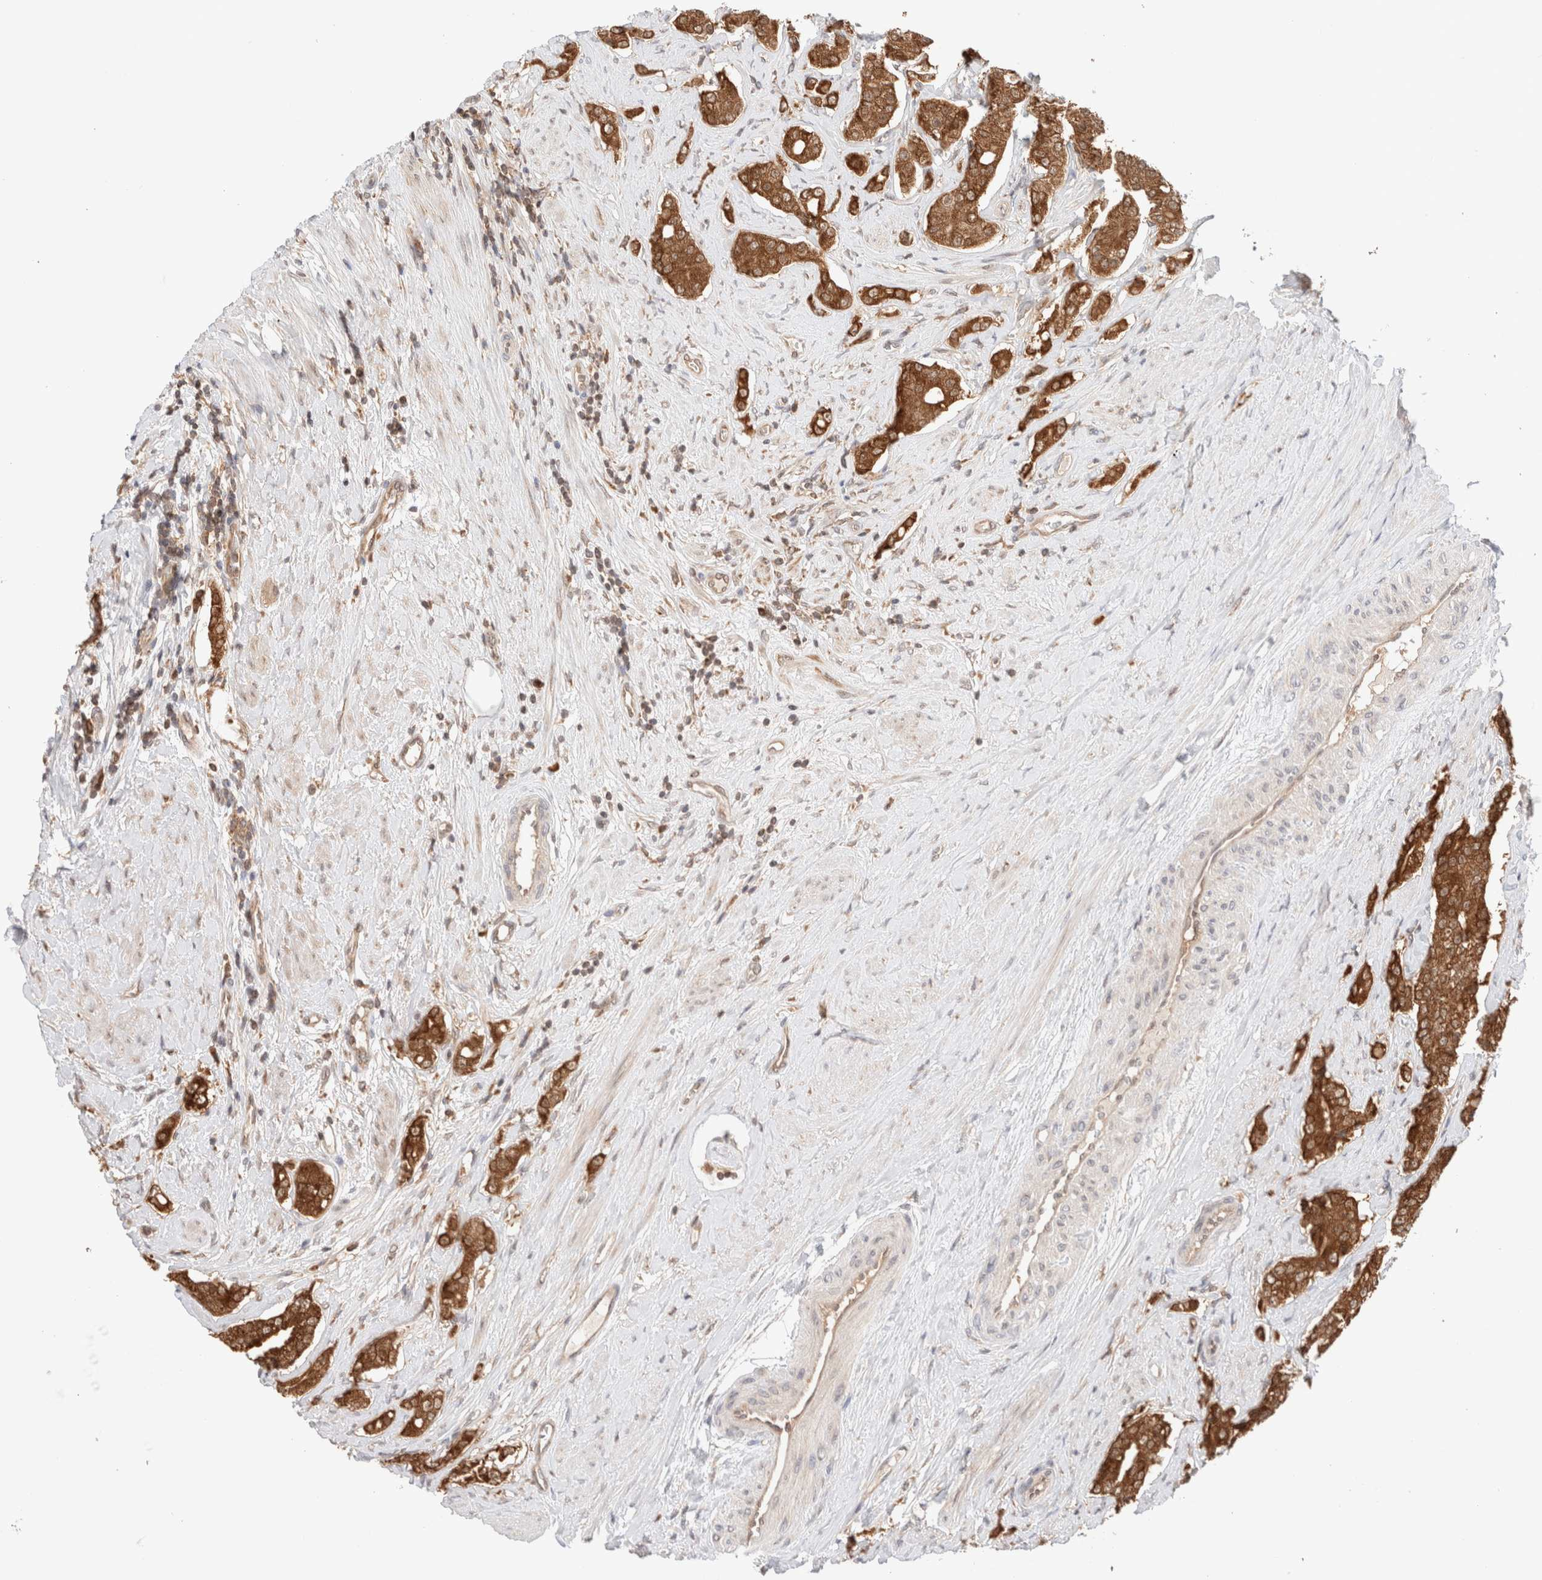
{"staining": {"intensity": "strong", "quantity": ">75%", "location": "cytoplasmic/membranous"}, "tissue": "prostate cancer", "cell_type": "Tumor cells", "image_type": "cancer", "snomed": [{"axis": "morphology", "description": "Adenocarcinoma, High grade"}, {"axis": "topography", "description": "Prostate"}], "caption": "This is a histology image of immunohistochemistry (IHC) staining of high-grade adenocarcinoma (prostate), which shows strong positivity in the cytoplasmic/membranous of tumor cells.", "gene": "XKR4", "patient": {"sex": "male", "age": 71}}